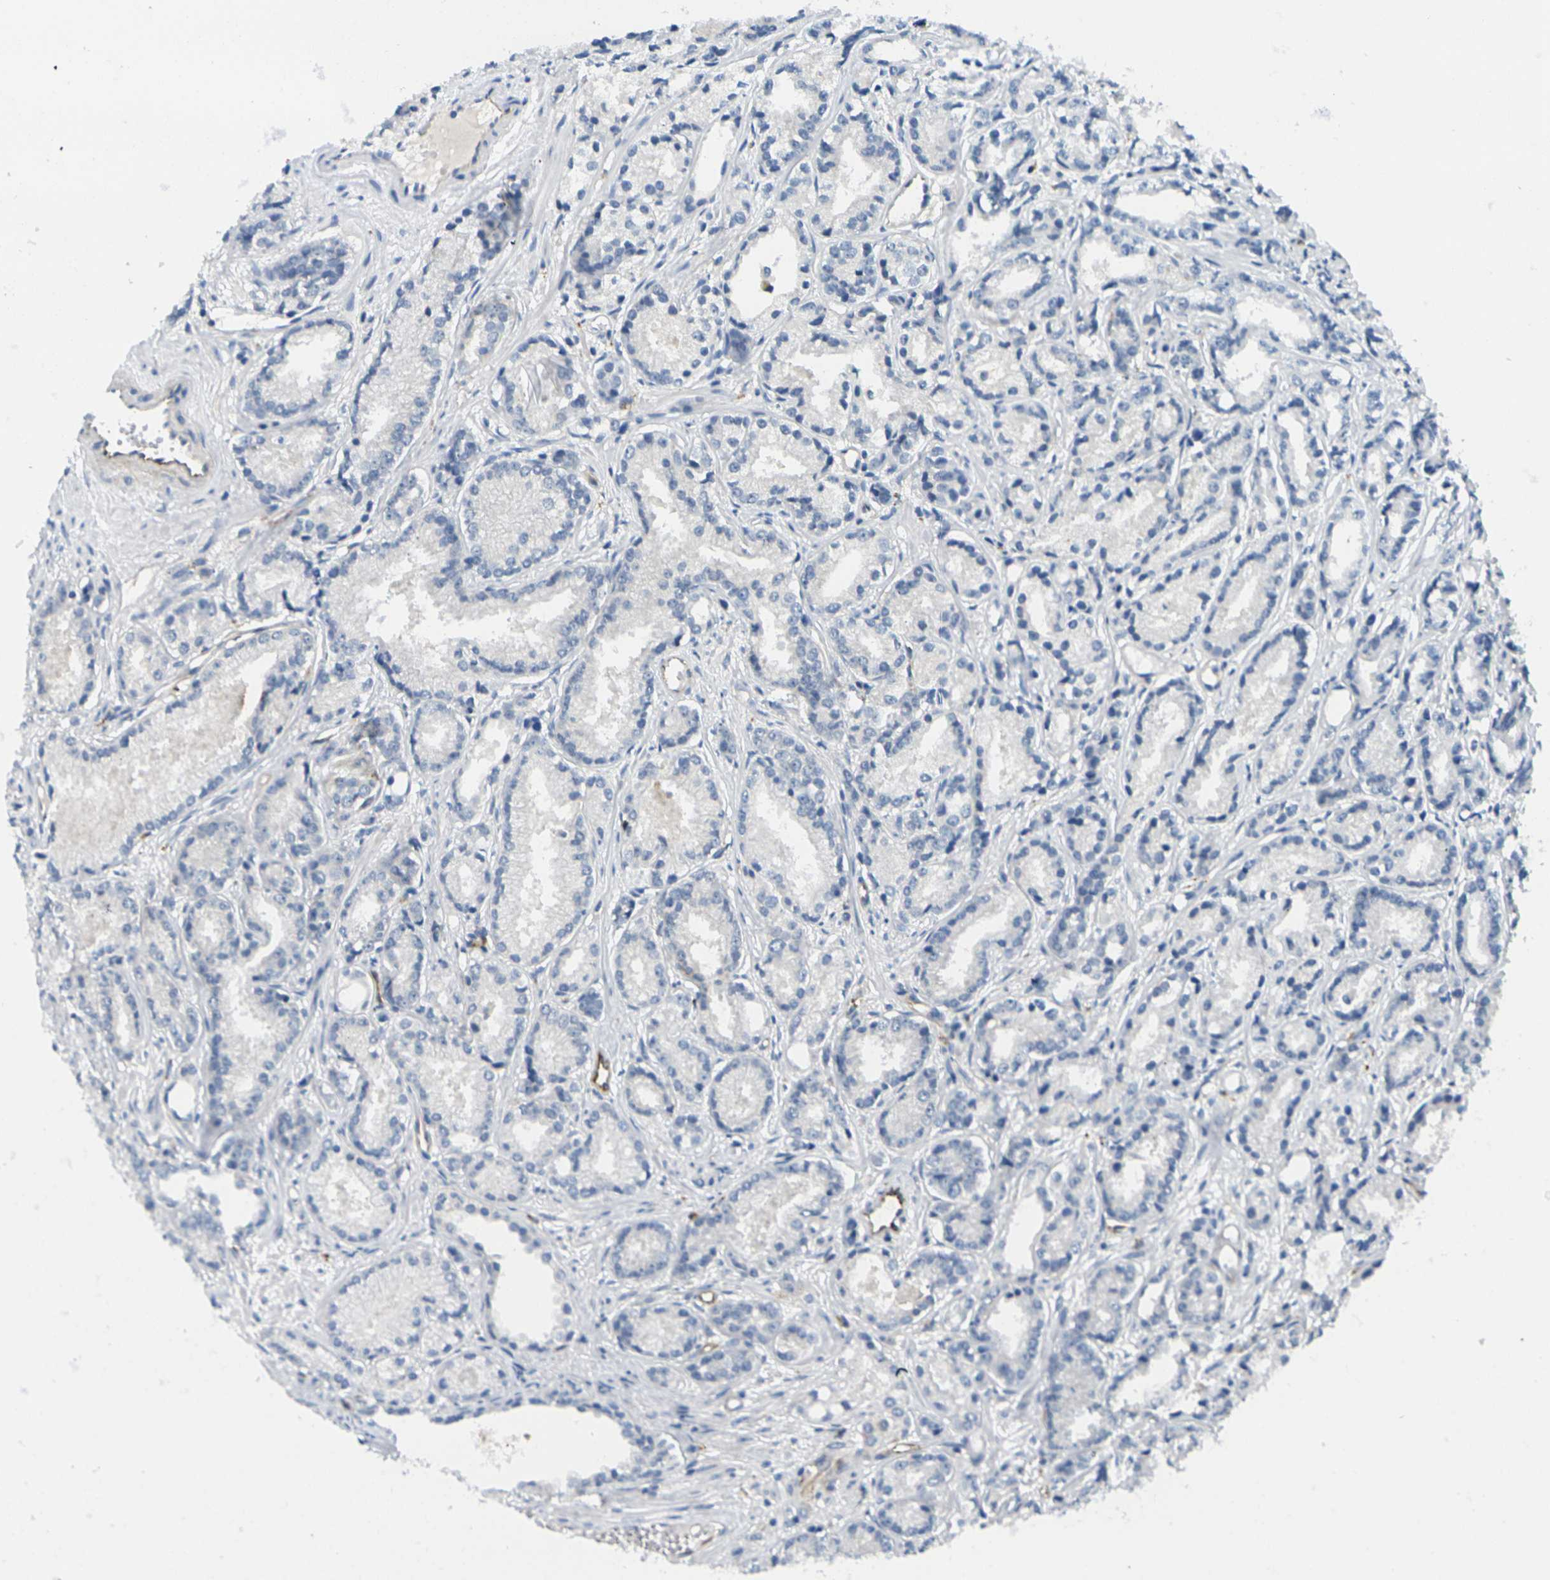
{"staining": {"intensity": "negative", "quantity": "none", "location": "none"}, "tissue": "prostate cancer", "cell_type": "Tumor cells", "image_type": "cancer", "snomed": [{"axis": "morphology", "description": "Adenocarcinoma, Low grade"}, {"axis": "topography", "description": "Prostate"}], "caption": "DAB immunohistochemical staining of prostate cancer (adenocarcinoma (low-grade)) reveals no significant expression in tumor cells. (Brightfield microscopy of DAB IHC at high magnification).", "gene": "CYP2C8", "patient": {"sex": "male", "age": 72}}